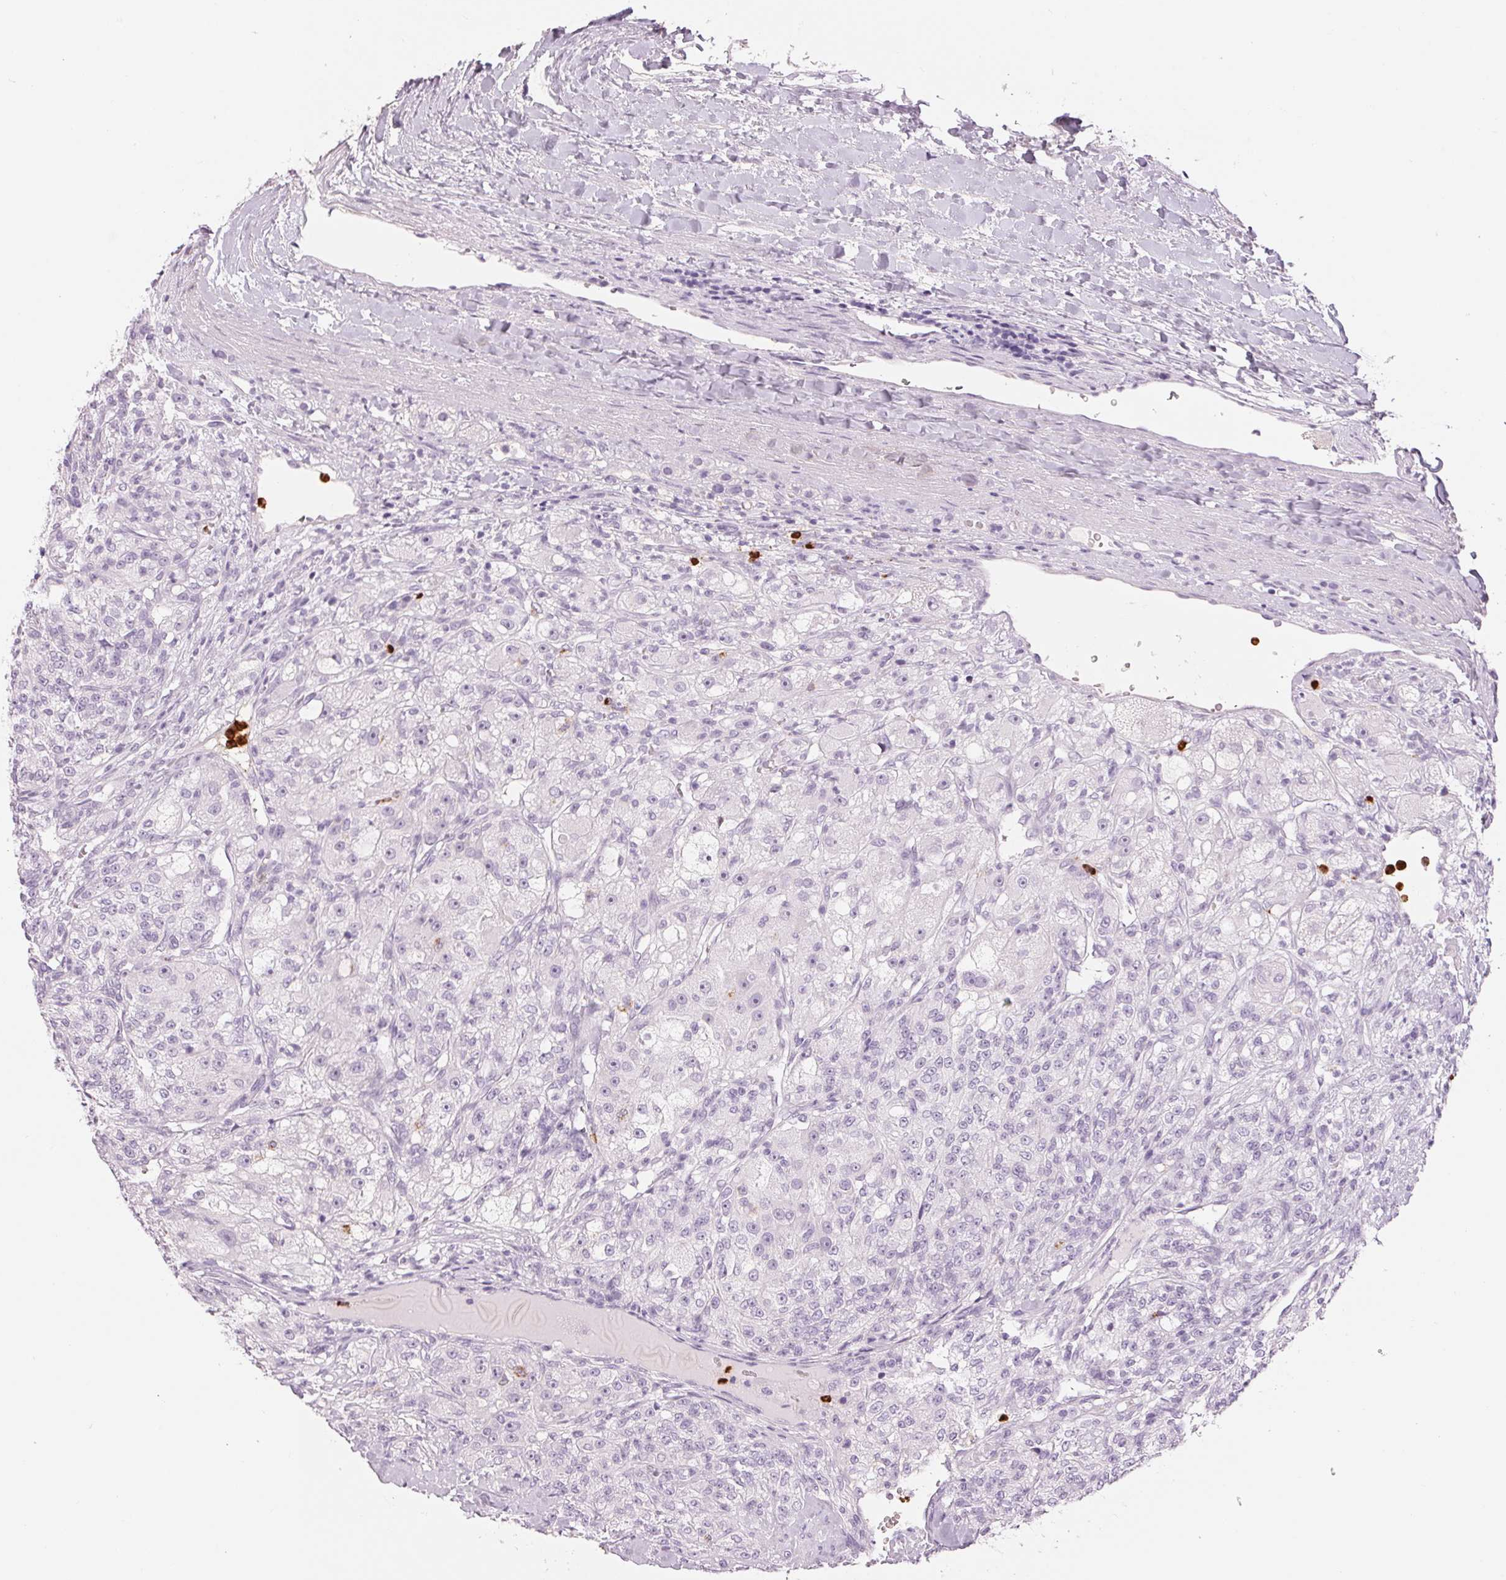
{"staining": {"intensity": "negative", "quantity": "none", "location": "none"}, "tissue": "renal cancer", "cell_type": "Tumor cells", "image_type": "cancer", "snomed": [{"axis": "morphology", "description": "Adenocarcinoma, NOS"}, {"axis": "topography", "description": "Kidney"}], "caption": "Tumor cells show no significant expression in renal cancer (adenocarcinoma). (Brightfield microscopy of DAB IHC at high magnification).", "gene": "KLK7", "patient": {"sex": "female", "age": 63}}